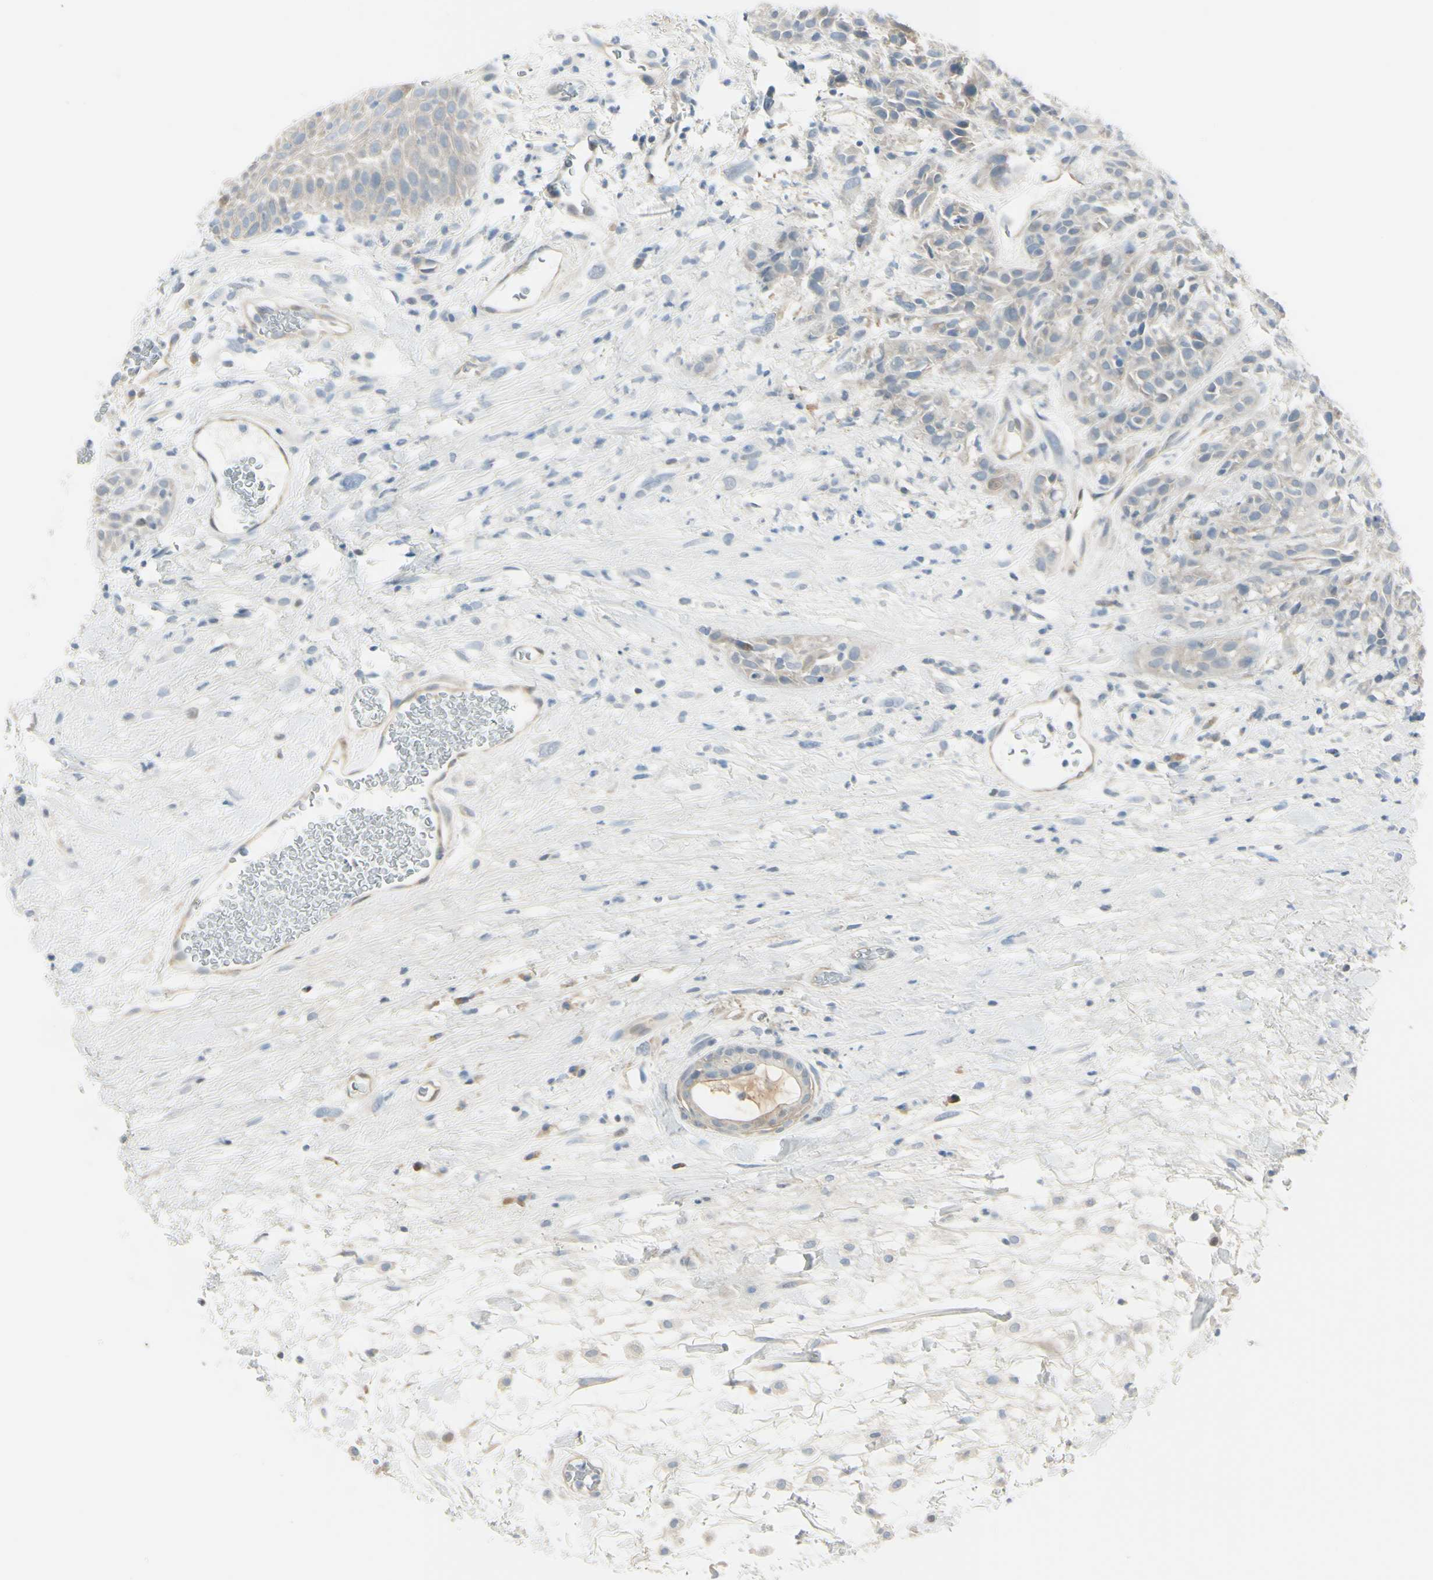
{"staining": {"intensity": "weak", "quantity": "25%-75%", "location": "cytoplasmic/membranous"}, "tissue": "head and neck cancer", "cell_type": "Tumor cells", "image_type": "cancer", "snomed": [{"axis": "morphology", "description": "Normal tissue, NOS"}, {"axis": "morphology", "description": "Squamous cell carcinoma, NOS"}, {"axis": "topography", "description": "Cartilage tissue"}, {"axis": "topography", "description": "Head-Neck"}], "caption": "Immunohistochemistry of human squamous cell carcinoma (head and neck) demonstrates low levels of weak cytoplasmic/membranous expression in about 25%-75% of tumor cells.", "gene": "ASB9", "patient": {"sex": "male", "age": 62}}